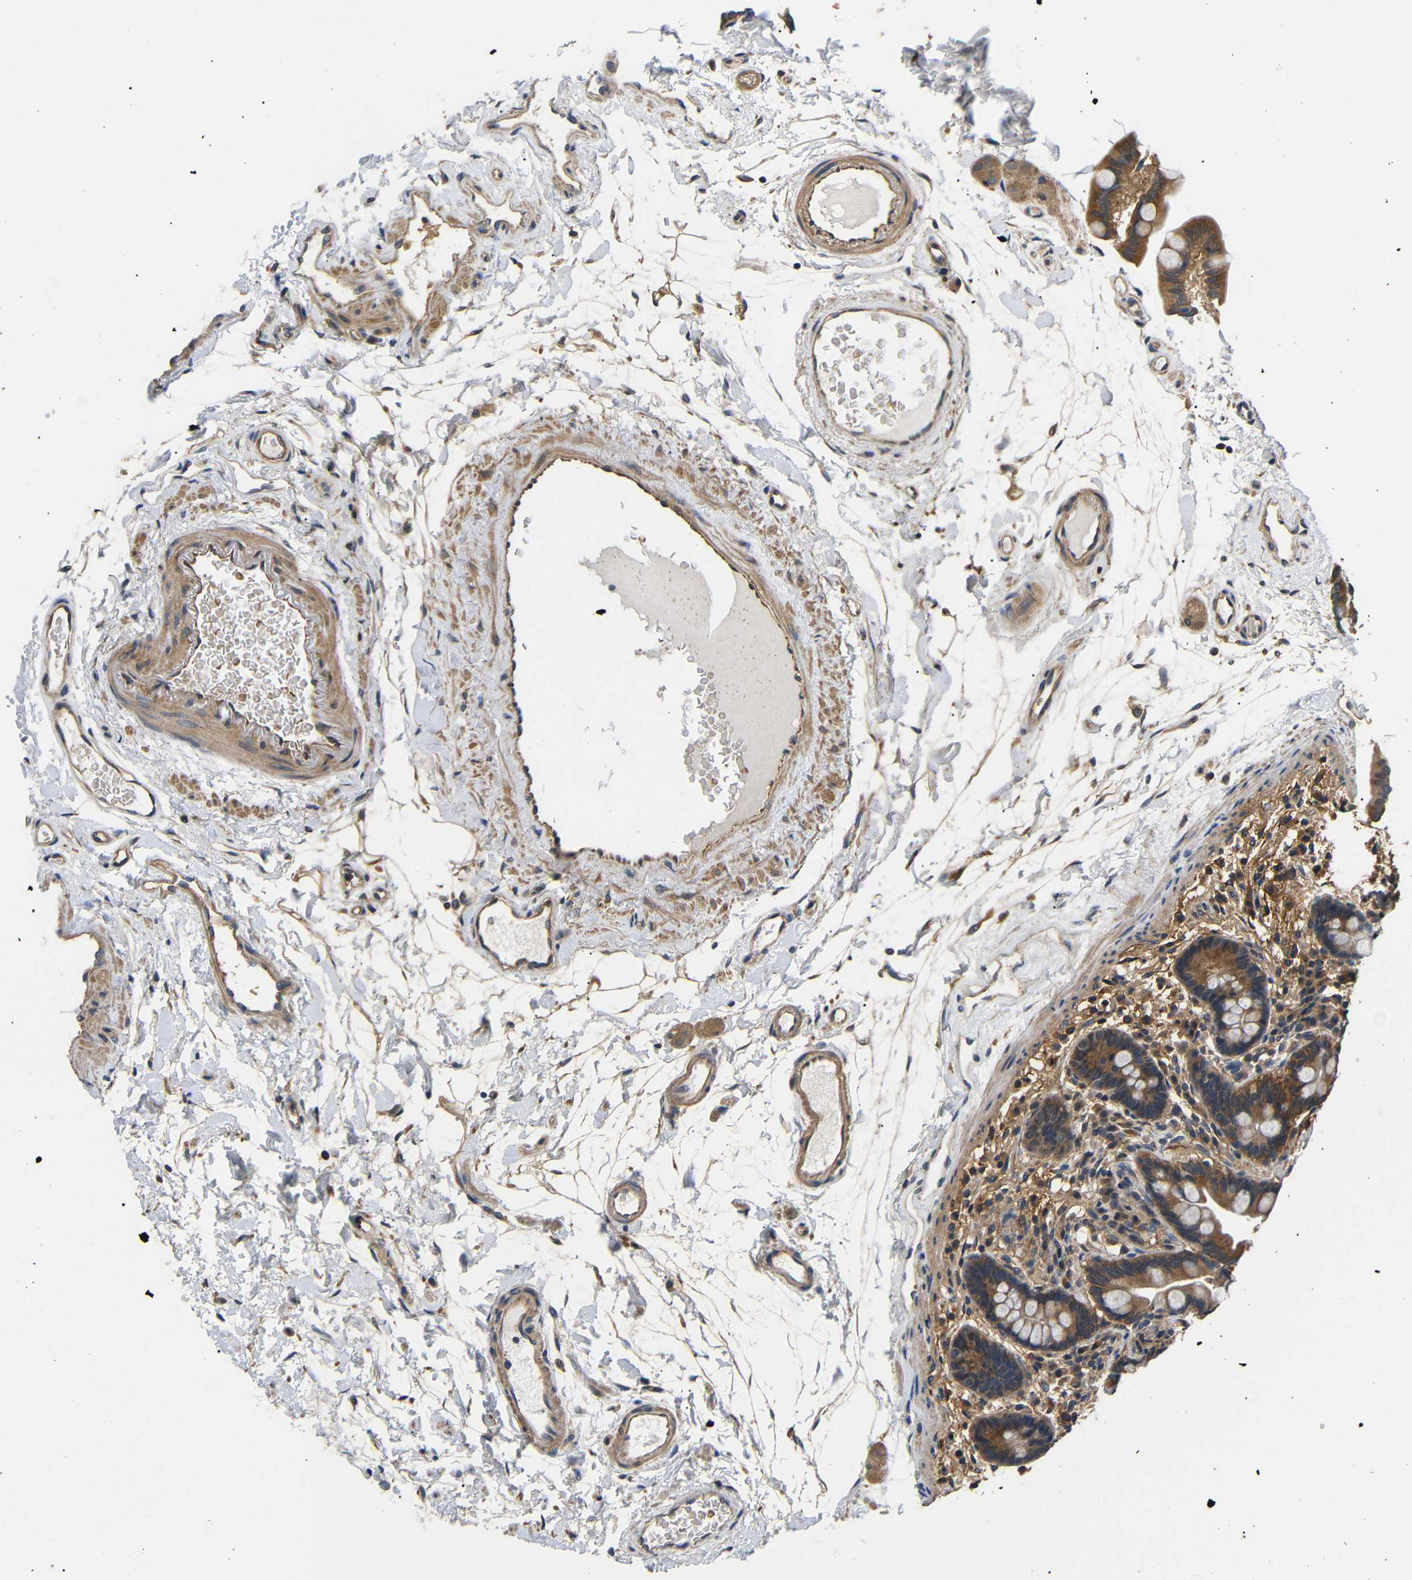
{"staining": {"intensity": "moderate", "quantity": ">75%", "location": "cytoplasmic/membranous"}, "tissue": "colon", "cell_type": "Endothelial cells", "image_type": "normal", "snomed": [{"axis": "morphology", "description": "Normal tissue, NOS"}, {"axis": "topography", "description": "Colon"}], "caption": "A high-resolution photomicrograph shows IHC staining of normal colon, which exhibits moderate cytoplasmic/membranous expression in about >75% of endothelial cells.", "gene": "DDR1", "patient": {"sex": "male", "age": 73}}